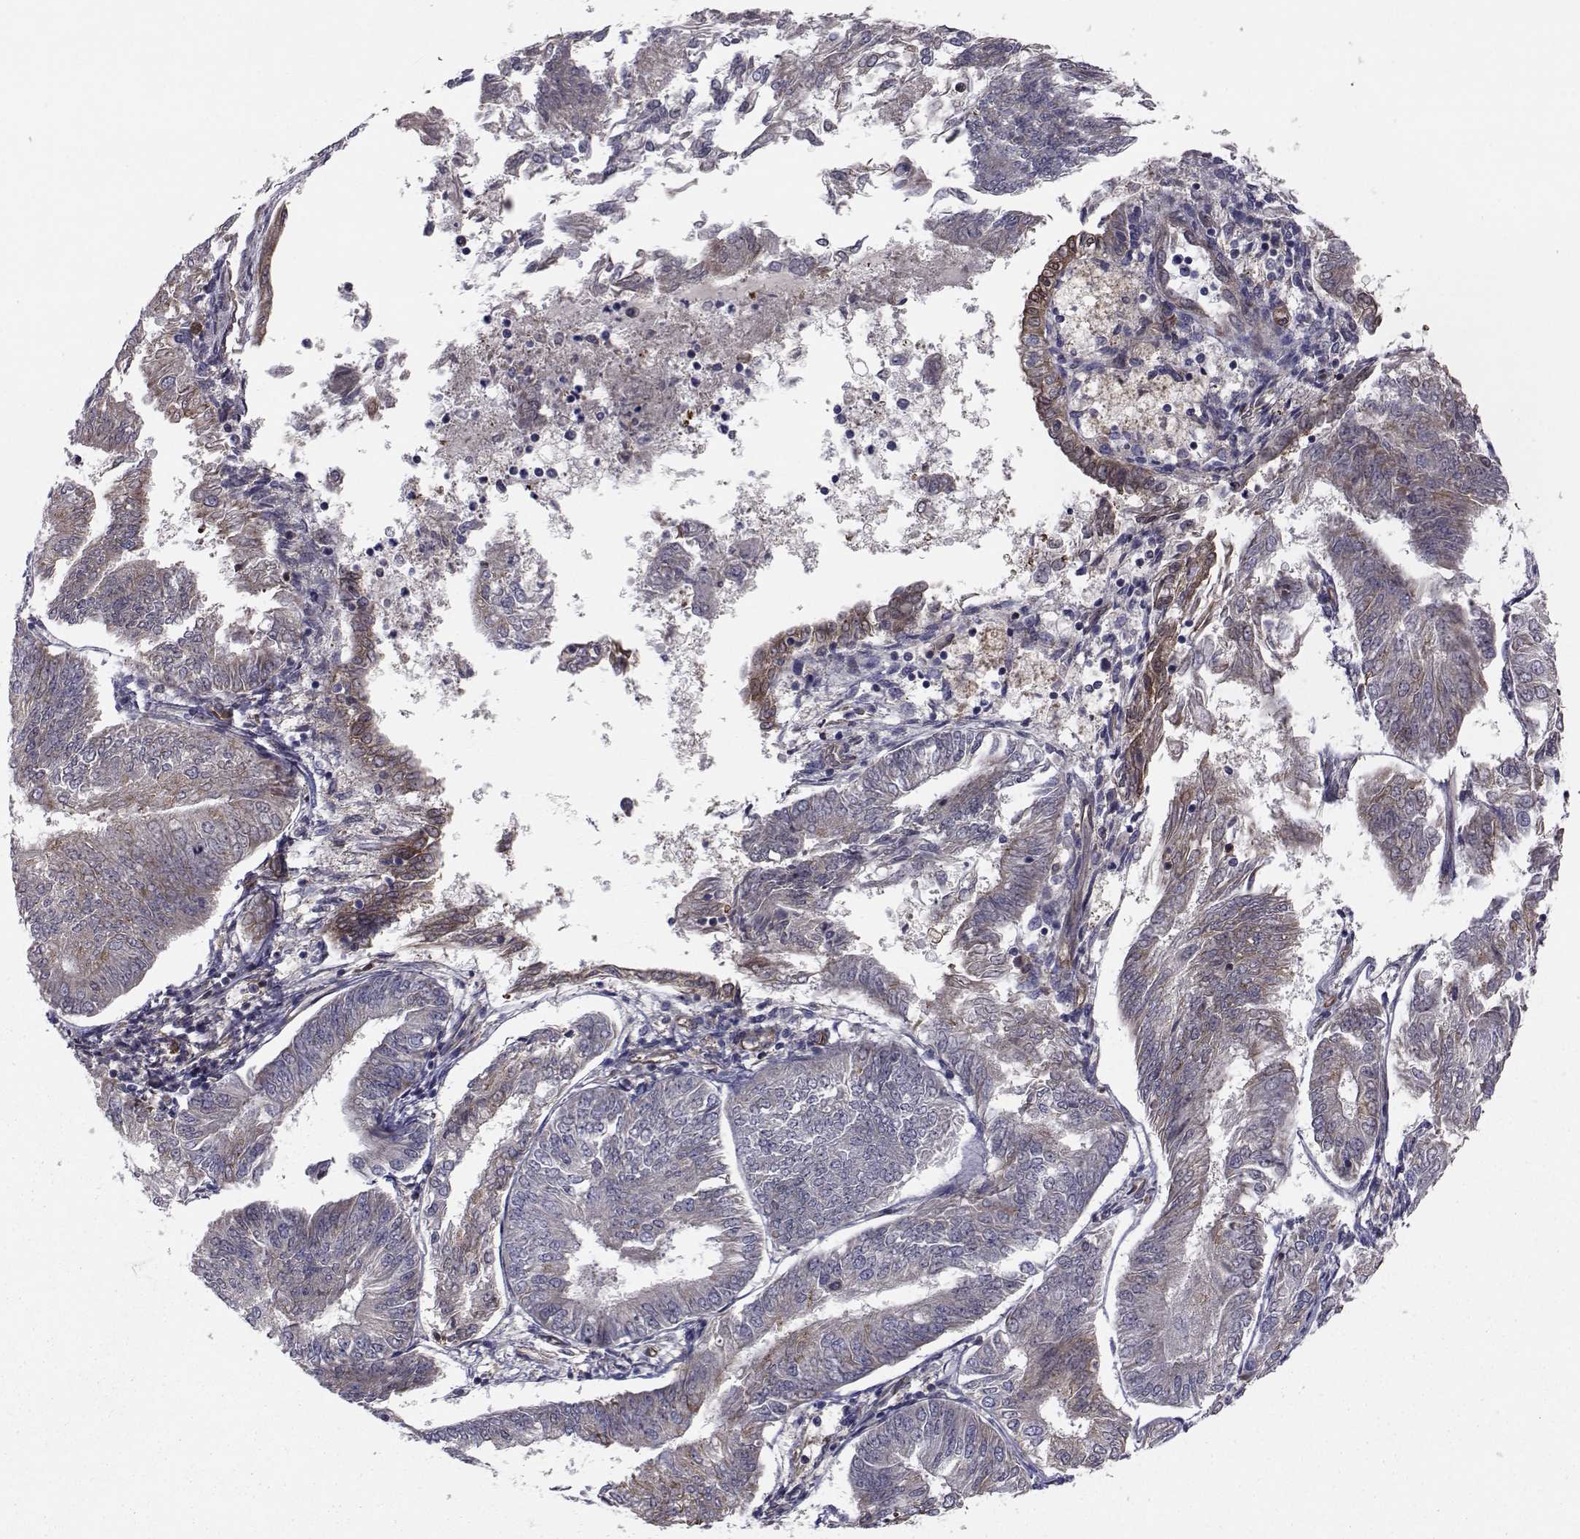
{"staining": {"intensity": "moderate", "quantity": "25%-75%", "location": "cytoplasmic/membranous"}, "tissue": "endometrial cancer", "cell_type": "Tumor cells", "image_type": "cancer", "snomed": [{"axis": "morphology", "description": "Adenocarcinoma, NOS"}, {"axis": "topography", "description": "Endometrium"}], "caption": "Moderate cytoplasmic/membranous protein staining is appreciated in approximately 25%-75% of tumor cells in endometrial adenocarcinoma. Nuclei are stained in blue.", "gene": "TRIP10", "patient": {"sex": "female", "age": 58}}